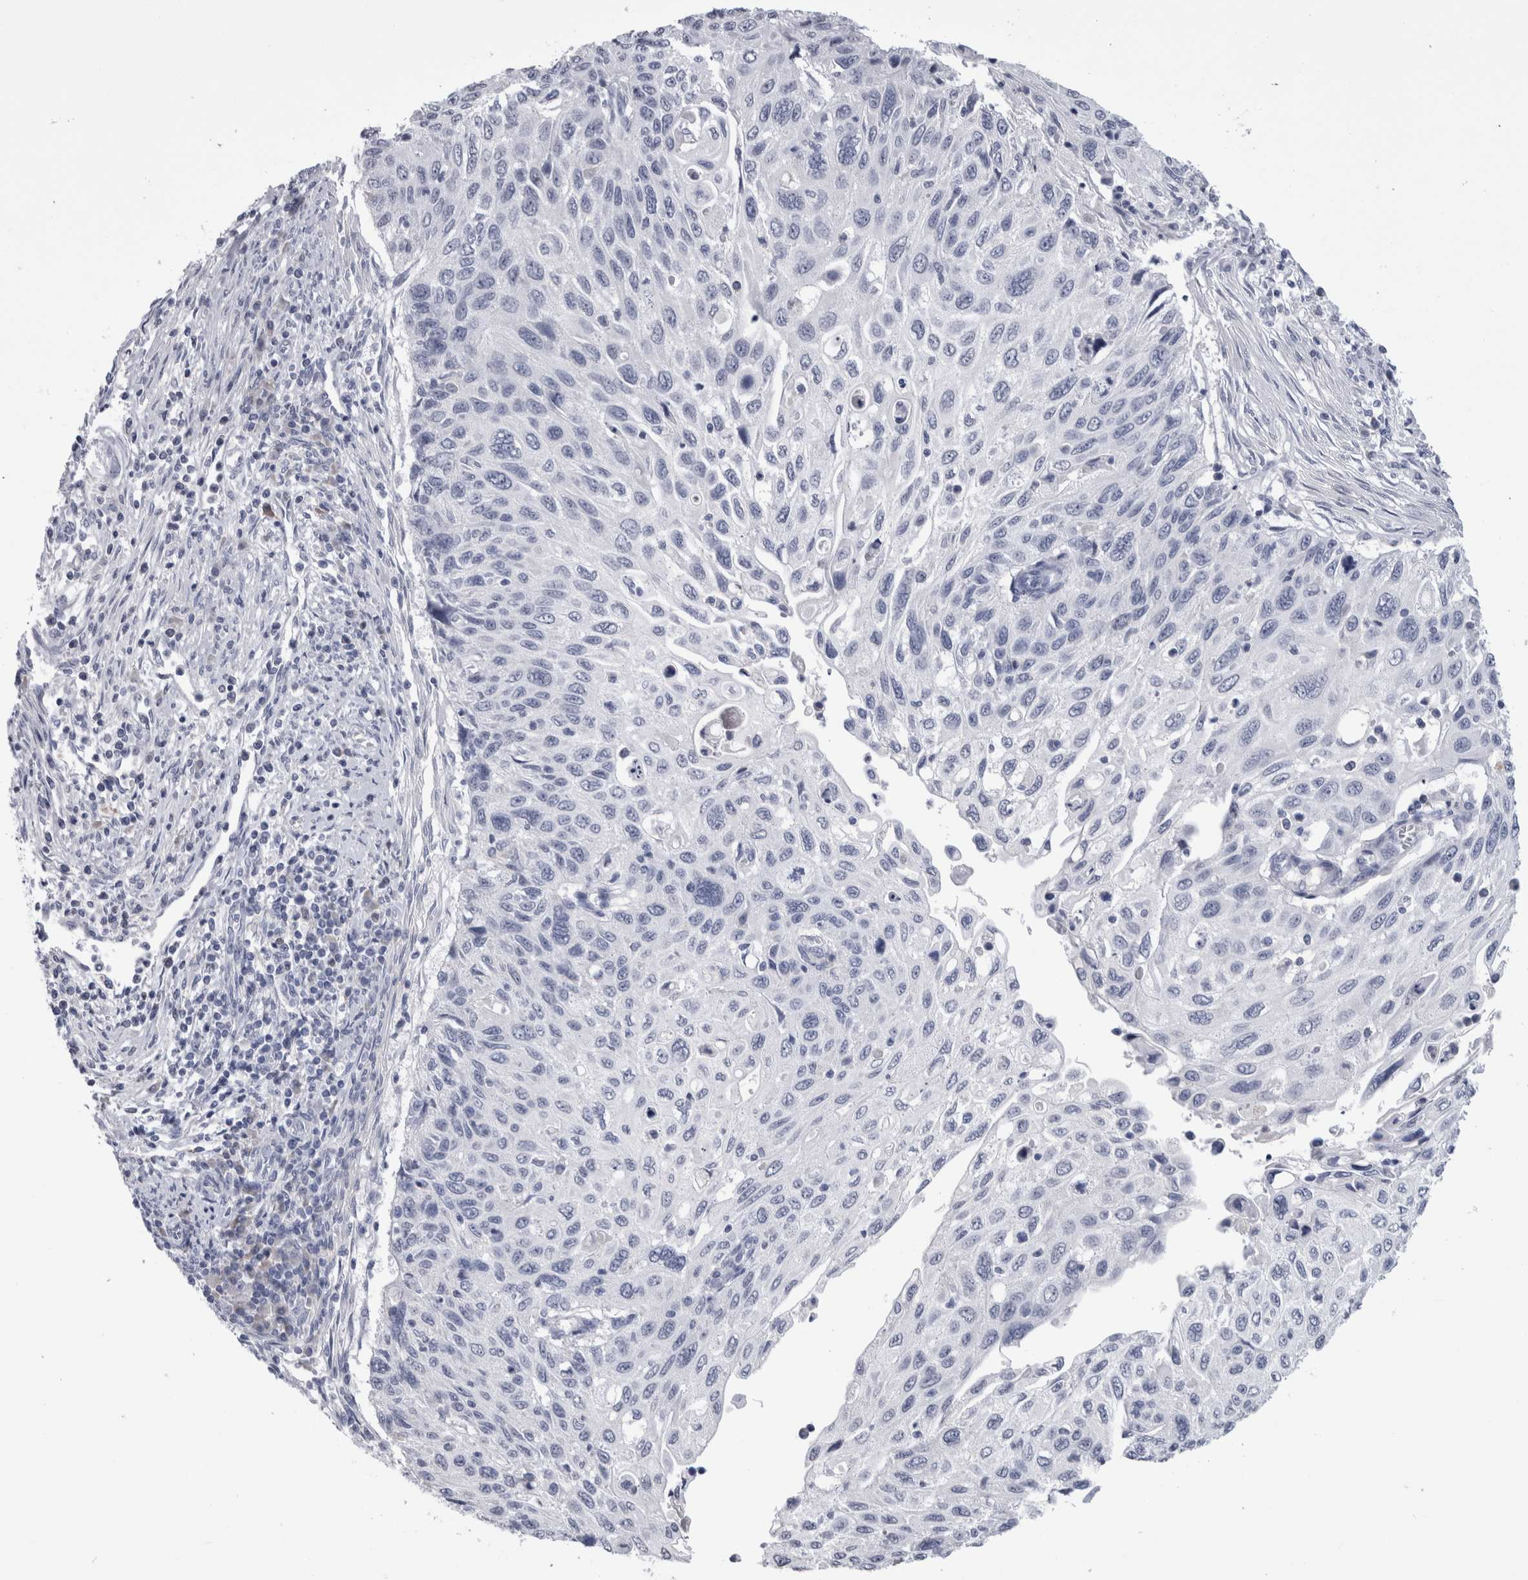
{"staining": {"intensity": "negative", "quantity": "none", "location": "none"}, "tissue": "cervical cancer", "cell_type": "Tumor cells", "image_type": "cancer", "snomed": [{"axis": "morphology", "description": "Squamous cell carcinoma, NOS"}, {"axis": "topography", "description": "Cervix"}], "caption": "The micrograph exhibits no significant positivity in tumor cells of squamous cell carcinoma (cervical).", "gene": "PAX5", "patient": {"sex": "female", "age": 70}}